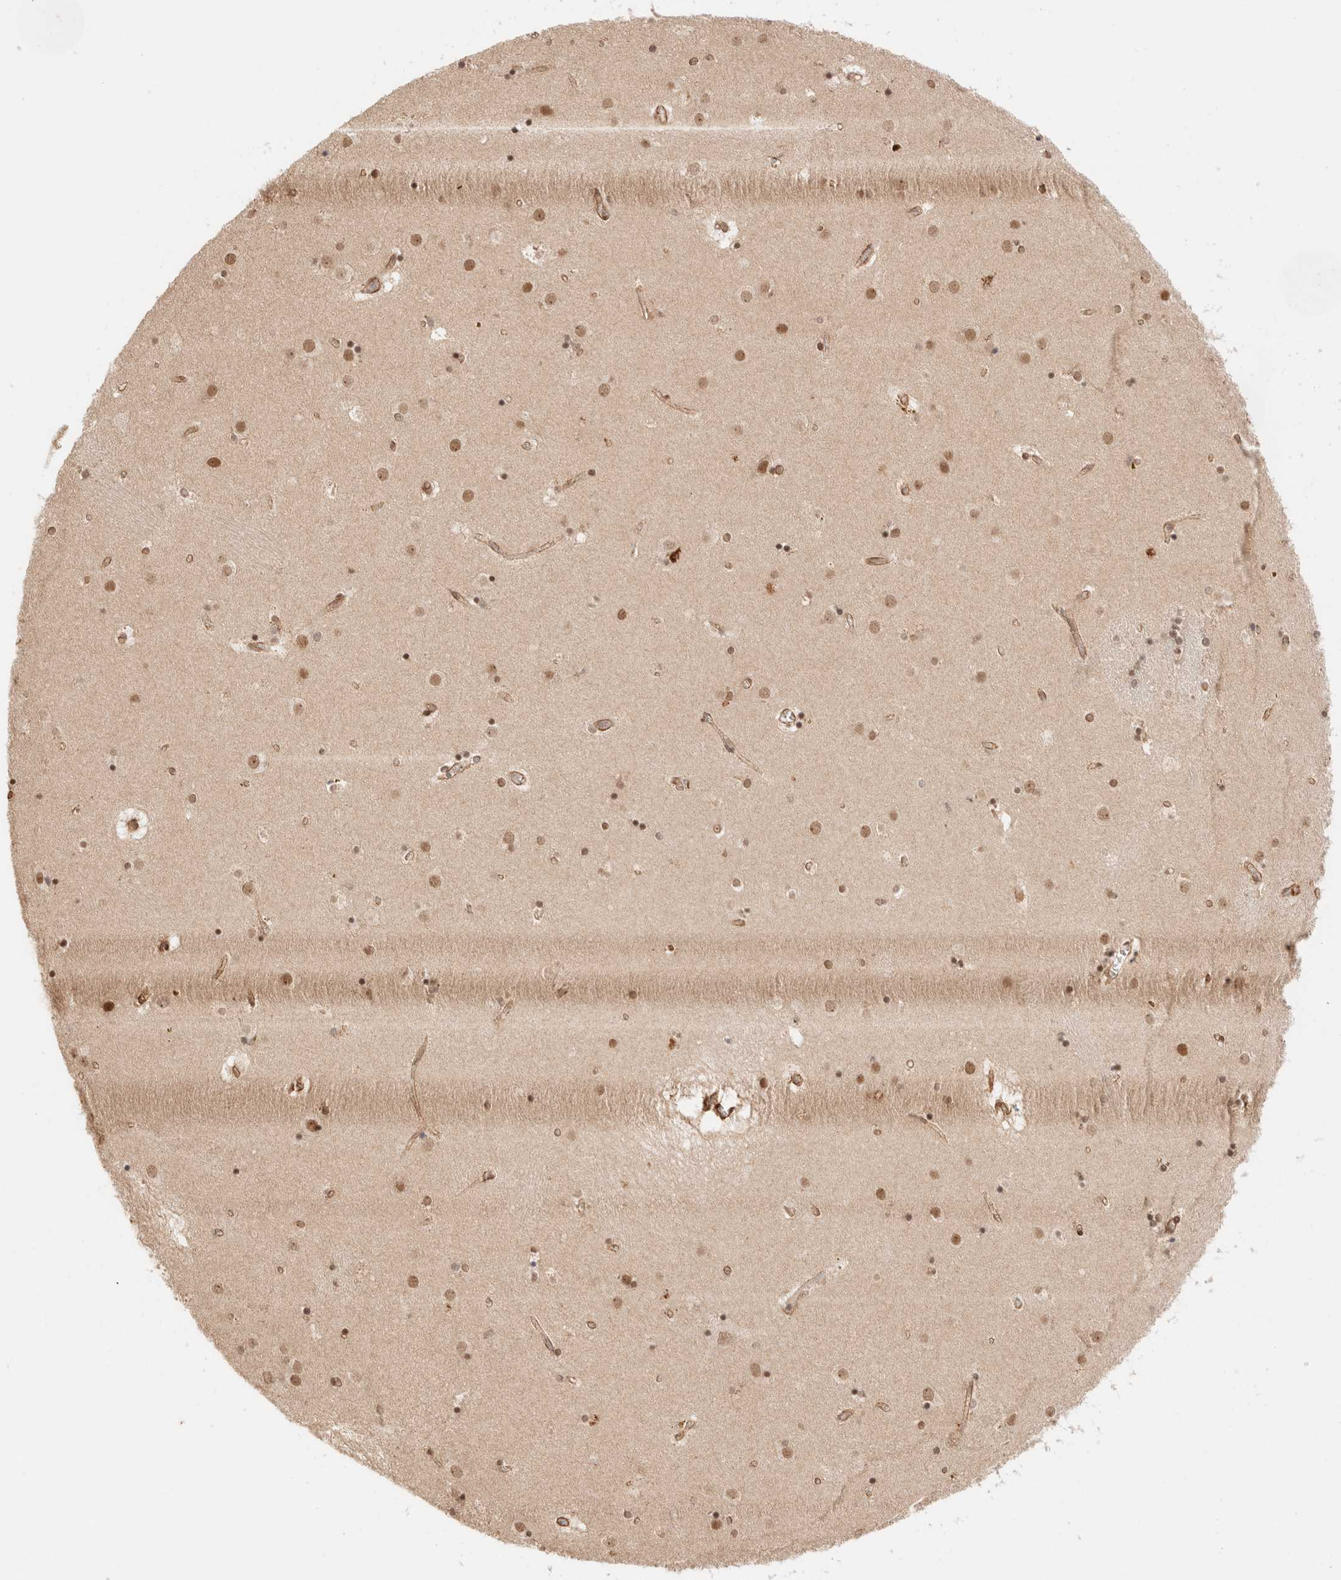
{"staining": {"intensity": "moderate", "quantity": ">75%", "location": "nuclear"}, "tissue": "caudate", "cell_type": "Glial cells", "image_type": "normal", "snomed": [{"axis": "morphology", "description": "Normal tissue, NOS"}, {"axis": "topography", "description": "Lateral ventricle wall"}], "caption": "A high-resolution histopathology image shows immunohistochemistry (IHC) staining of benign caudate, which exhibits moderate nuclear staining in approximately >75% of glial cells.", "gene": "BRPF3", "patient": {"sex": "male", "age": 70}}